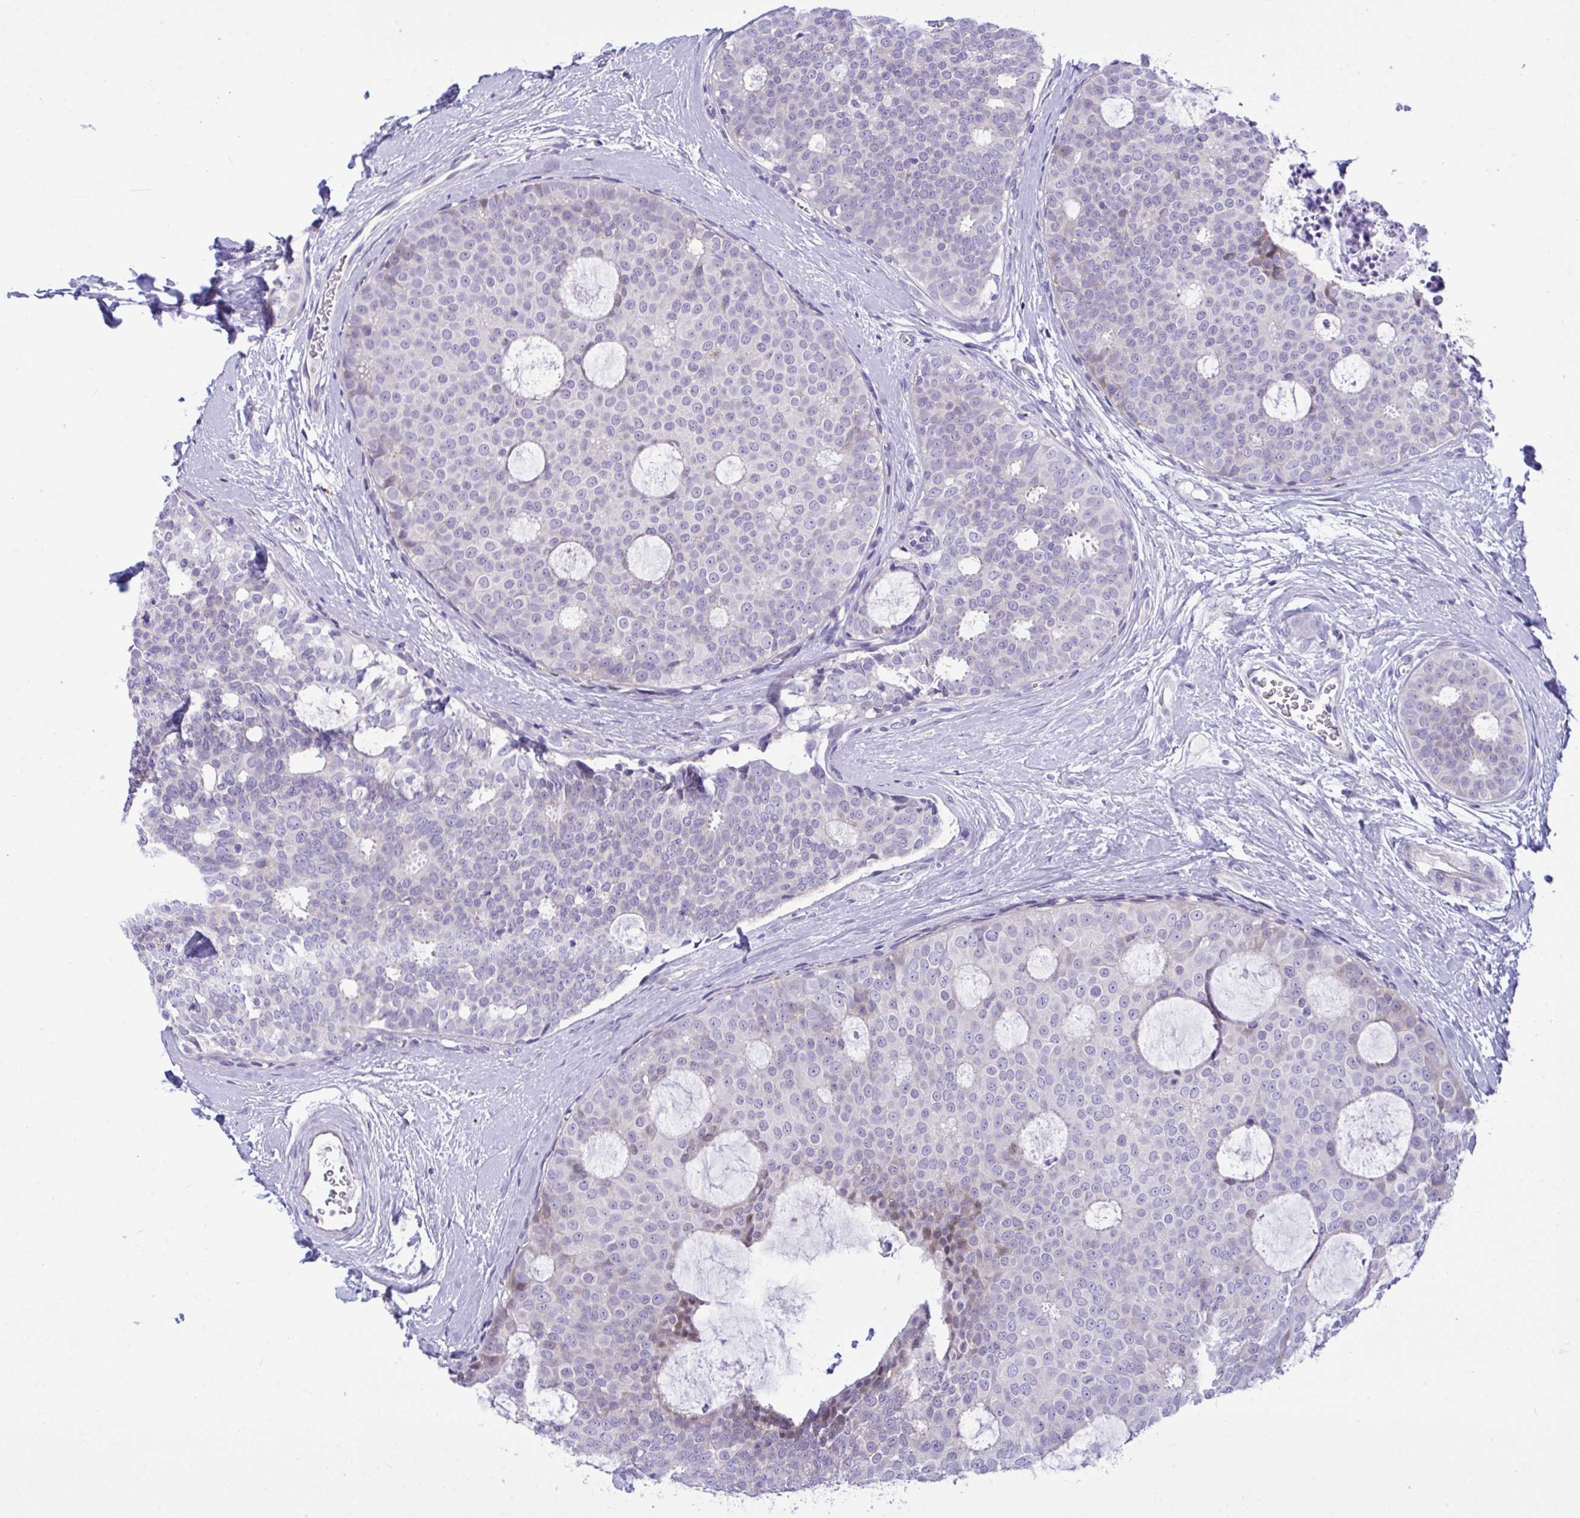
{"staining": {"intensity": "negative", "quantity": "none", "location": "none"}, "tissue": "breast cancer", "cell_type": "Tumor cells", "image_type": "cancer", "snomed": [{"axis": "morphology", "description": "Duct carcinoma"}, {"axis": "topography", "description": "Breast"}], "caption": "IHC histopathology image of neoplastic tissue: breast intraductal carcinoma stained with DAB exhibits no significant protein positivity in tumor cells.", "gene": "WDR97", "patient": {"sex": "female", "age": 45}}